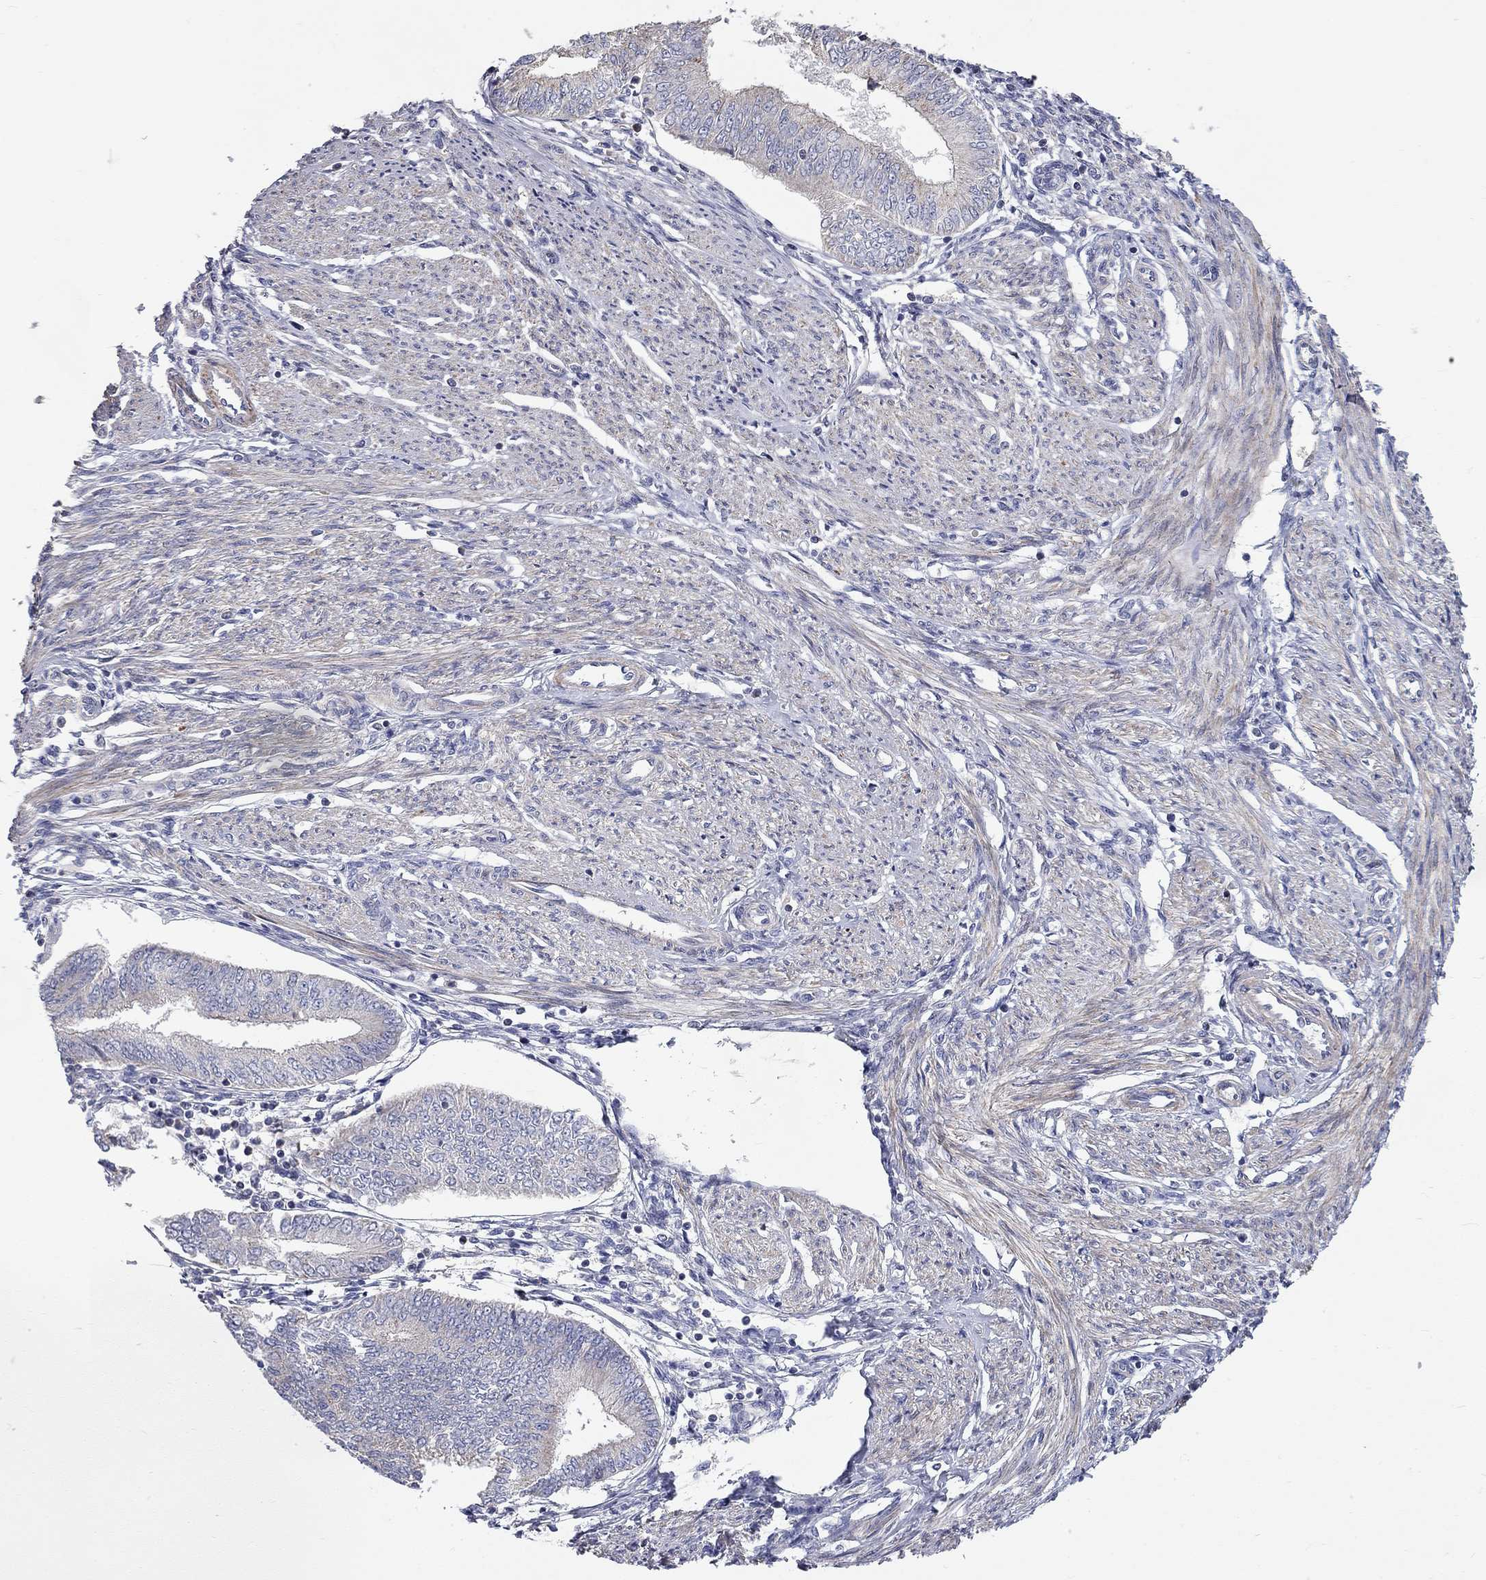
{"staining": {"intensity": "negative", "quantity": "none", "location": "none"}, "tissue": "endometrial cancer", "cell_type": "Tumor cells", "image_type": "cancer", "snomed": [{"axis": "morphology", "description": "Adenocarcinoma, NOS"}, {"axis": "topography", "description": "Endometrium"}], "caption": "Immunohistochemistry (IHC) of human endometrial cancer (adenocarcinoma) reveals no positivity in tumor cells. (DAB immunohistochemistry (IHC) visualized using brightfield microscopy, high magnification).", "gene": "KANSL1L", "patient": {"sex": "female", "age": 68}}